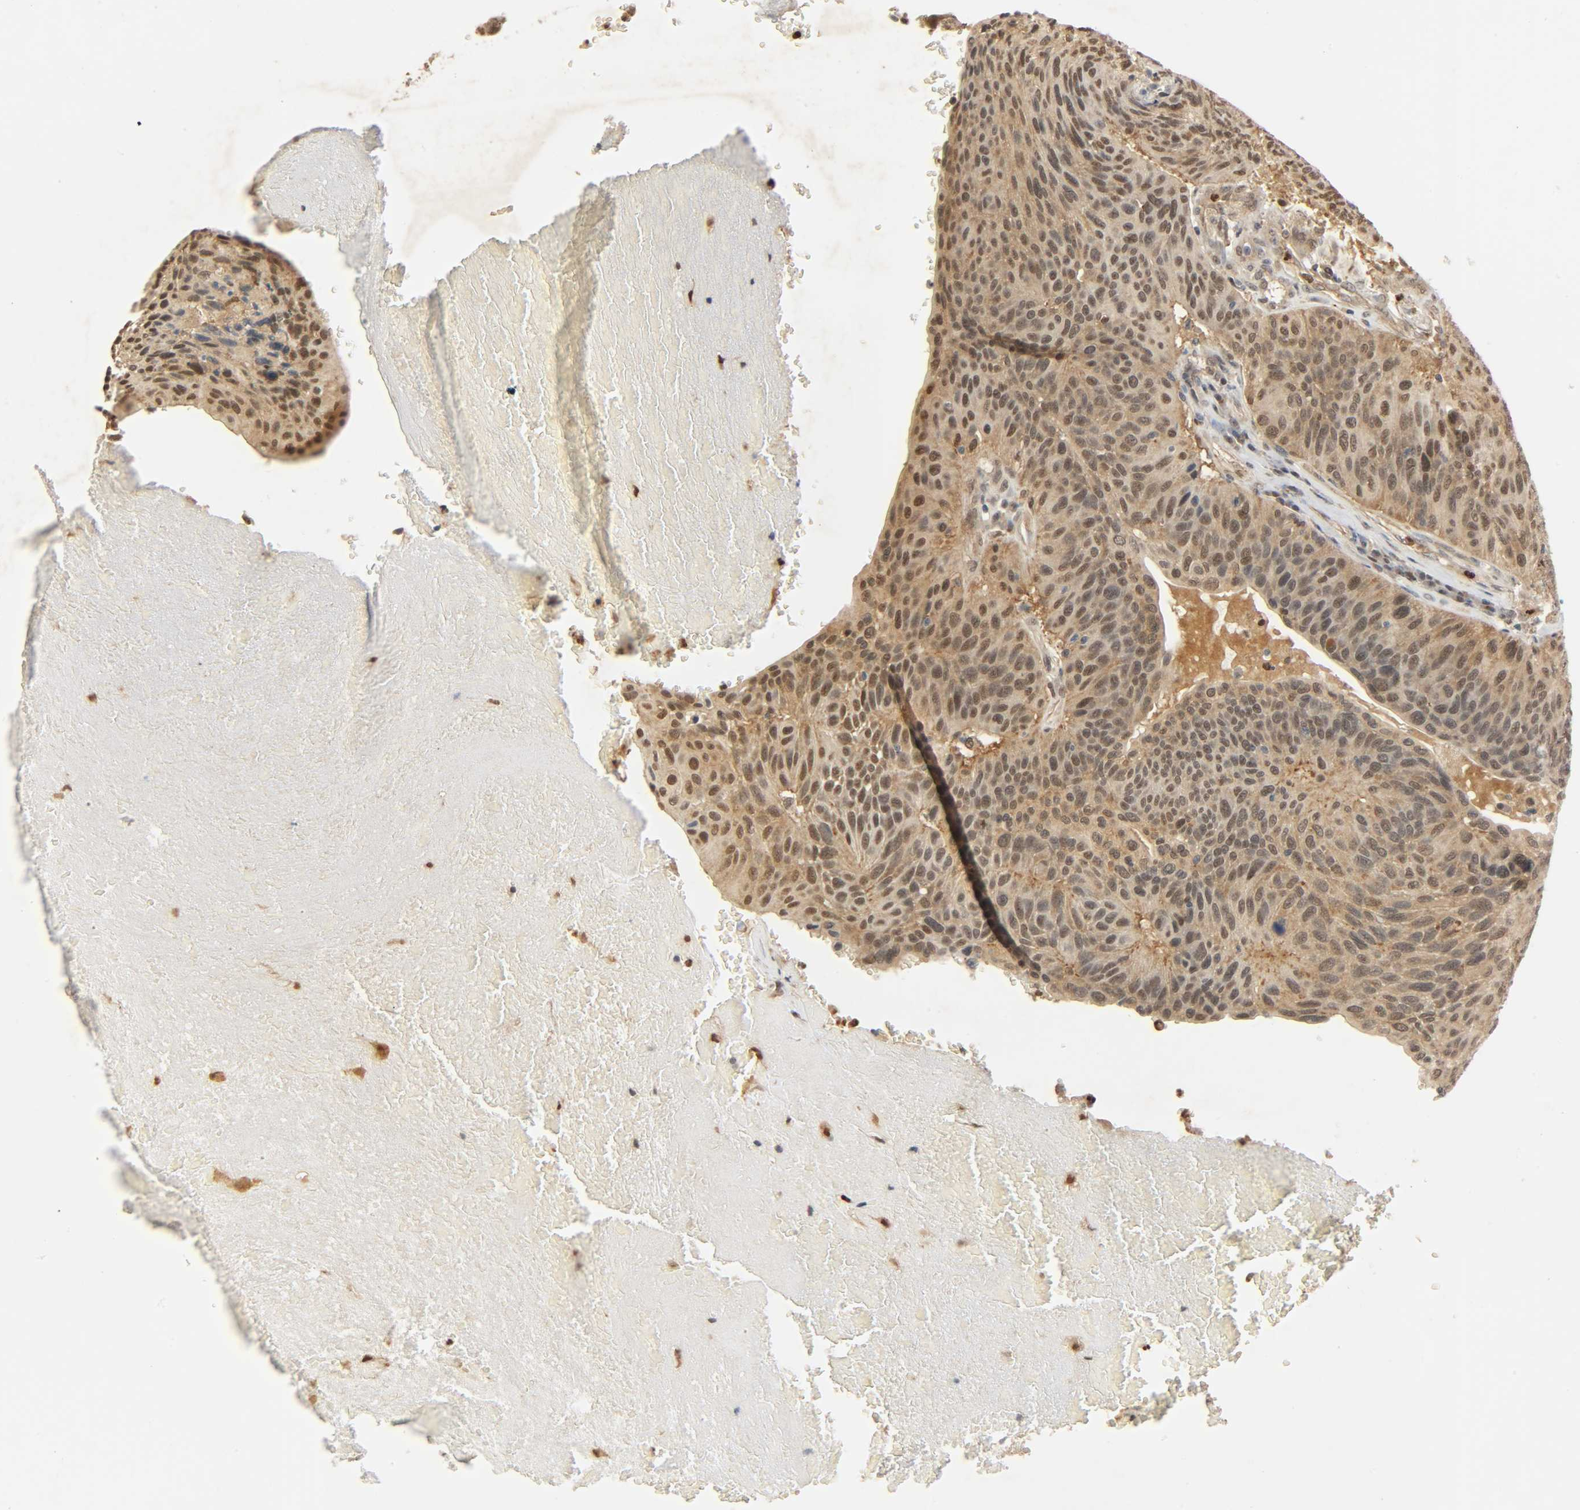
{"staining": {"intensity": "weak", "quantity": ">75%", "location": "cytoplasmic/membranous"}, "tissue": "urothelial cancer", "cell_type": "Tumor cells", "image_type": "cancer", "snomed": [{"axis": "morphology", "description": "Urothelial carcinoma, High grade"}, {"axis": "topography", "description": "Urinary bladder"}], "caption": "Urothelial carcinoma (high-grade) stained with a brown dye reveals weak cytoplasmic/membranous positive staining in about >75% of tumor cells.", "gene": "ZFPM2", "patient": {"sex": "male", "age": 66}}